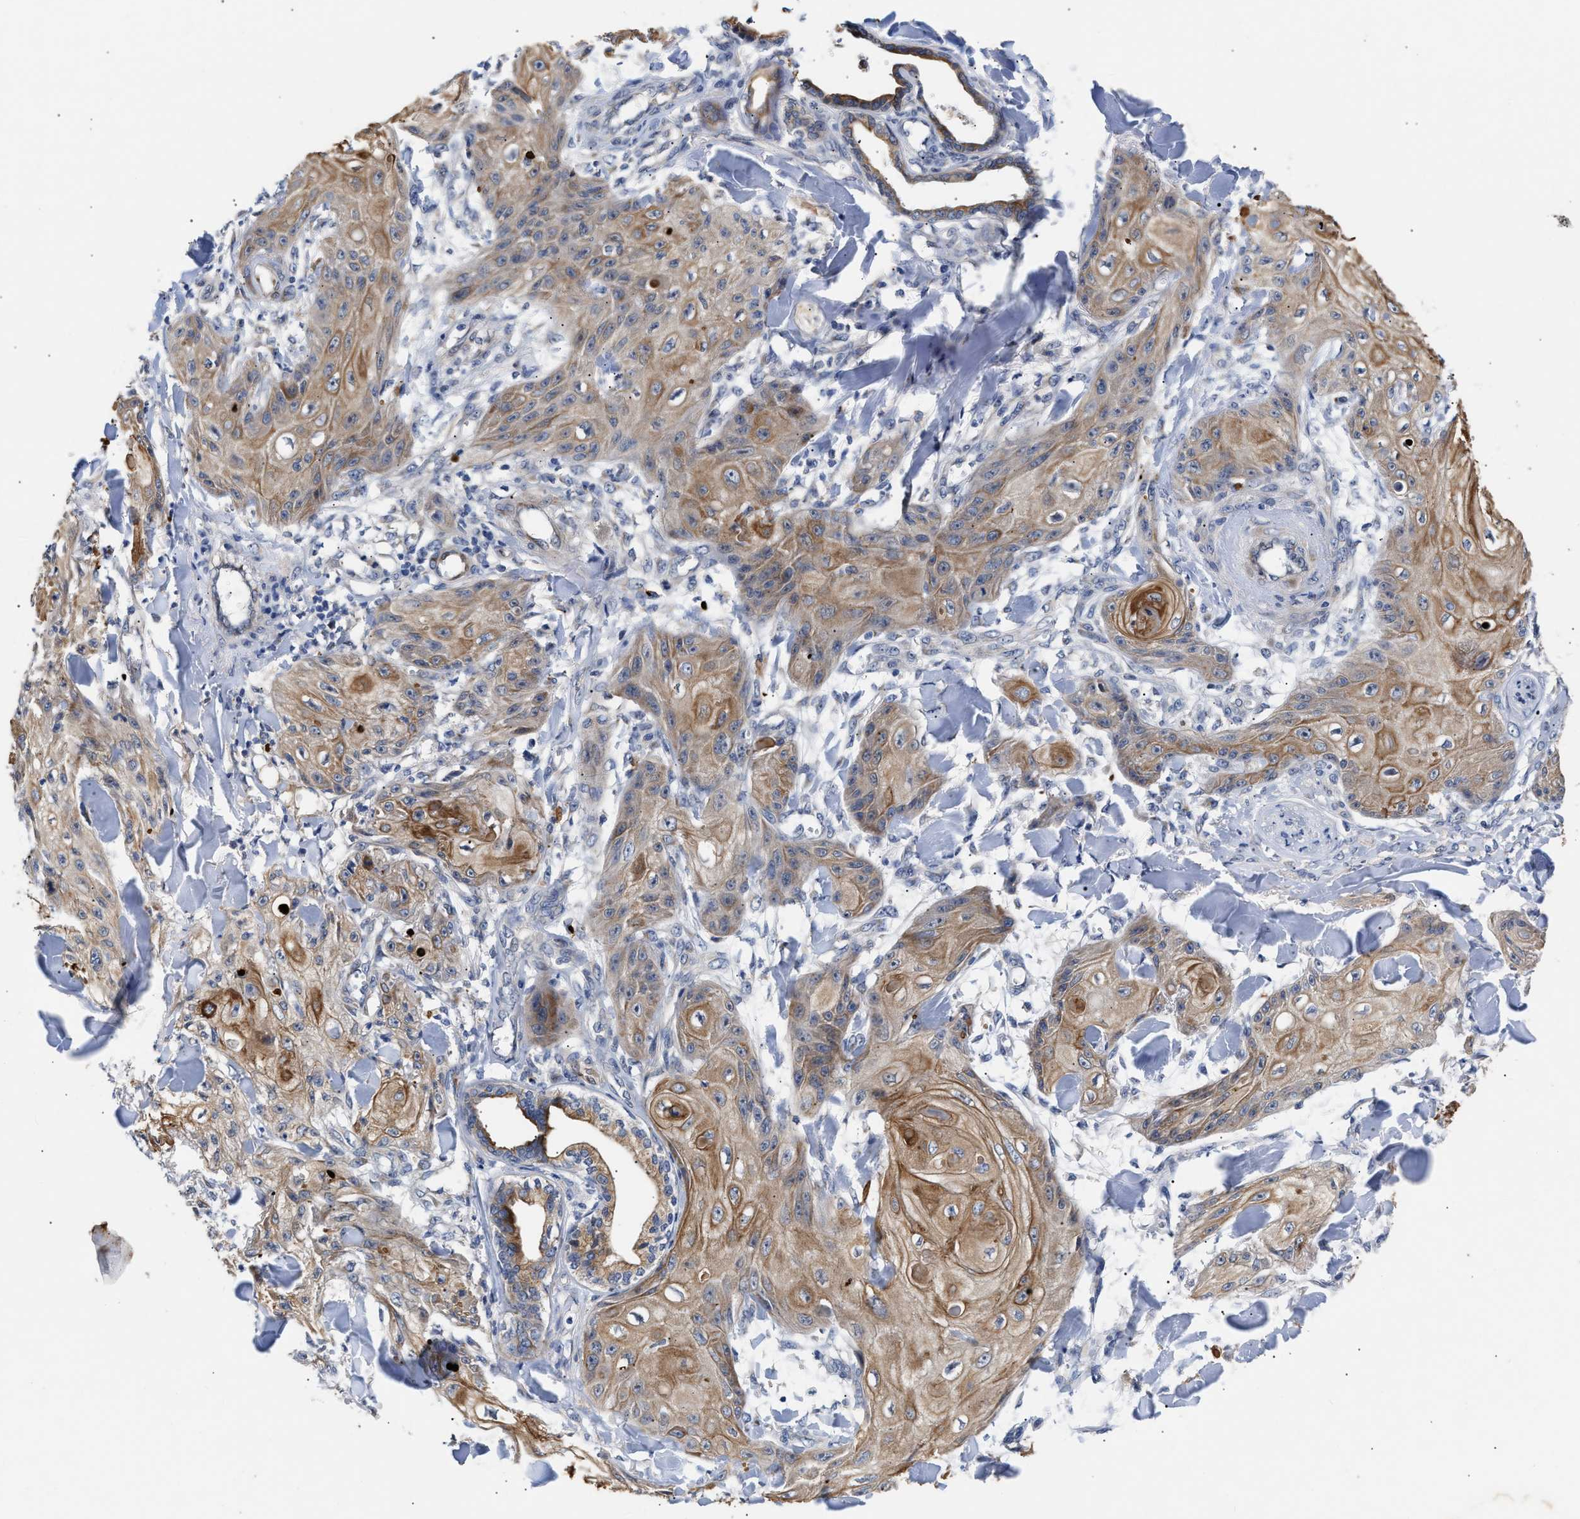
{"staining": {"intensity": "moderate", "quantity": ">75%", "location": "cytoplasmic/membranous"}, "tissue": "skin cancer", "cell_type": "Tumor cells", "image_type": "cancer", "snomed": [{"axis": "morphology", "description": "Squamous cell carcinoma, NOS"}, {"axis": "topography", "description": "Skin"}], "caption": "Brown immunohistochemical staining in human skin squamous cell carcinoma shows moderate cytoplasmic/membranous positivity in about >75% of tumor cells.", "gene": "CCDC146", "patient": {"sex": "male", "age": 74}}